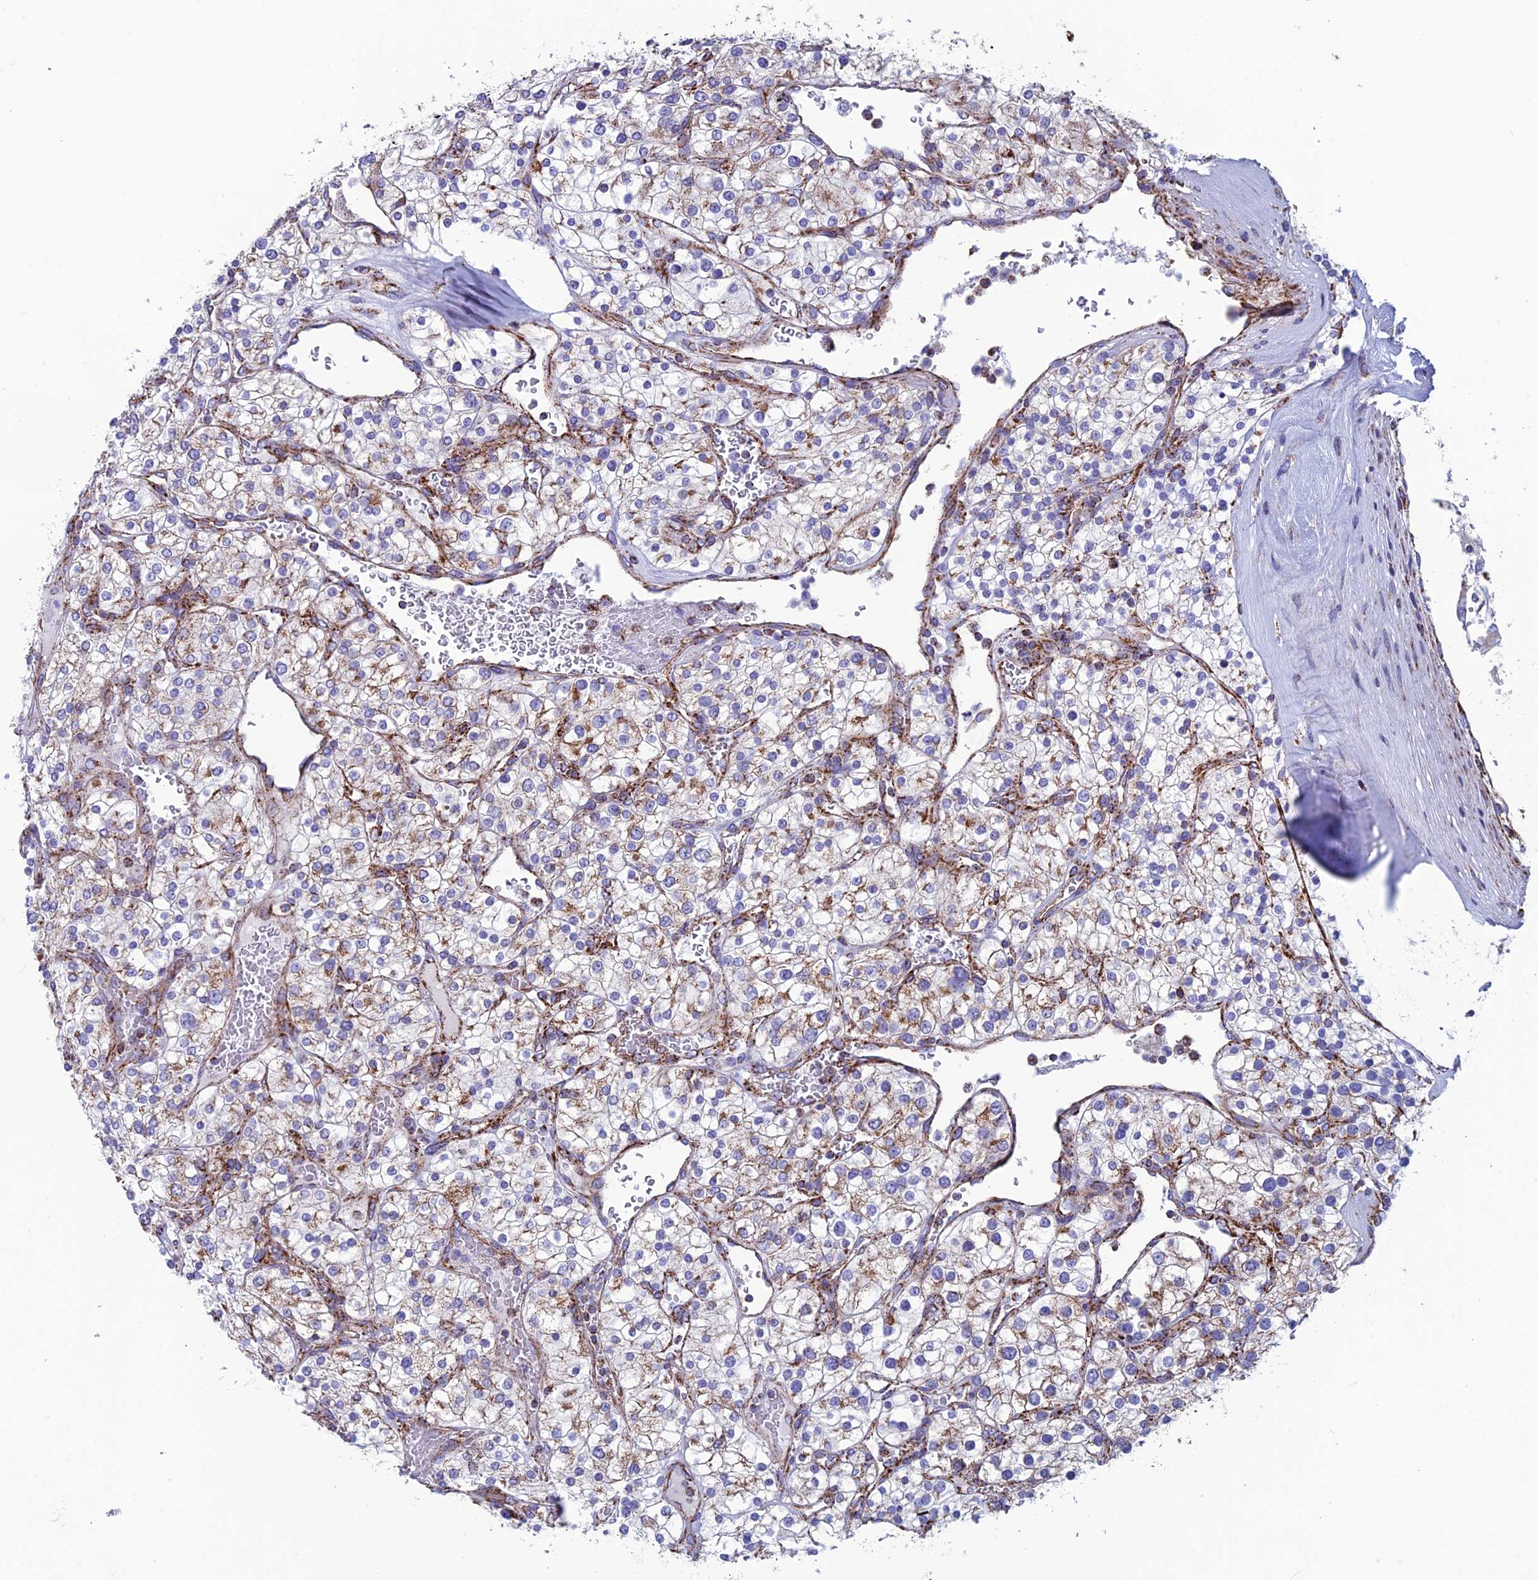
{"staining": {"intensity": "moderate", "quantity": "<25%", "location": "cytoplasmic/membranous"}, "tissue": "renal cancer", "cell_type": "Tumor cells", "image_type": "cancer", "snomed": [{"axis": "morphology", "description": "Adenocarcinoma, NOS"}, {"axis": "topography", "description": "Kidney"}], "caption": "Immunohistochemical staining of human renal adenocarcinoma demonstrates moderate cytoplasmic/membranous protein expression in approximately <25% of tumor cells.", "gene": "MRPS18B", "patient": {"sex": "male", "age": 80}}